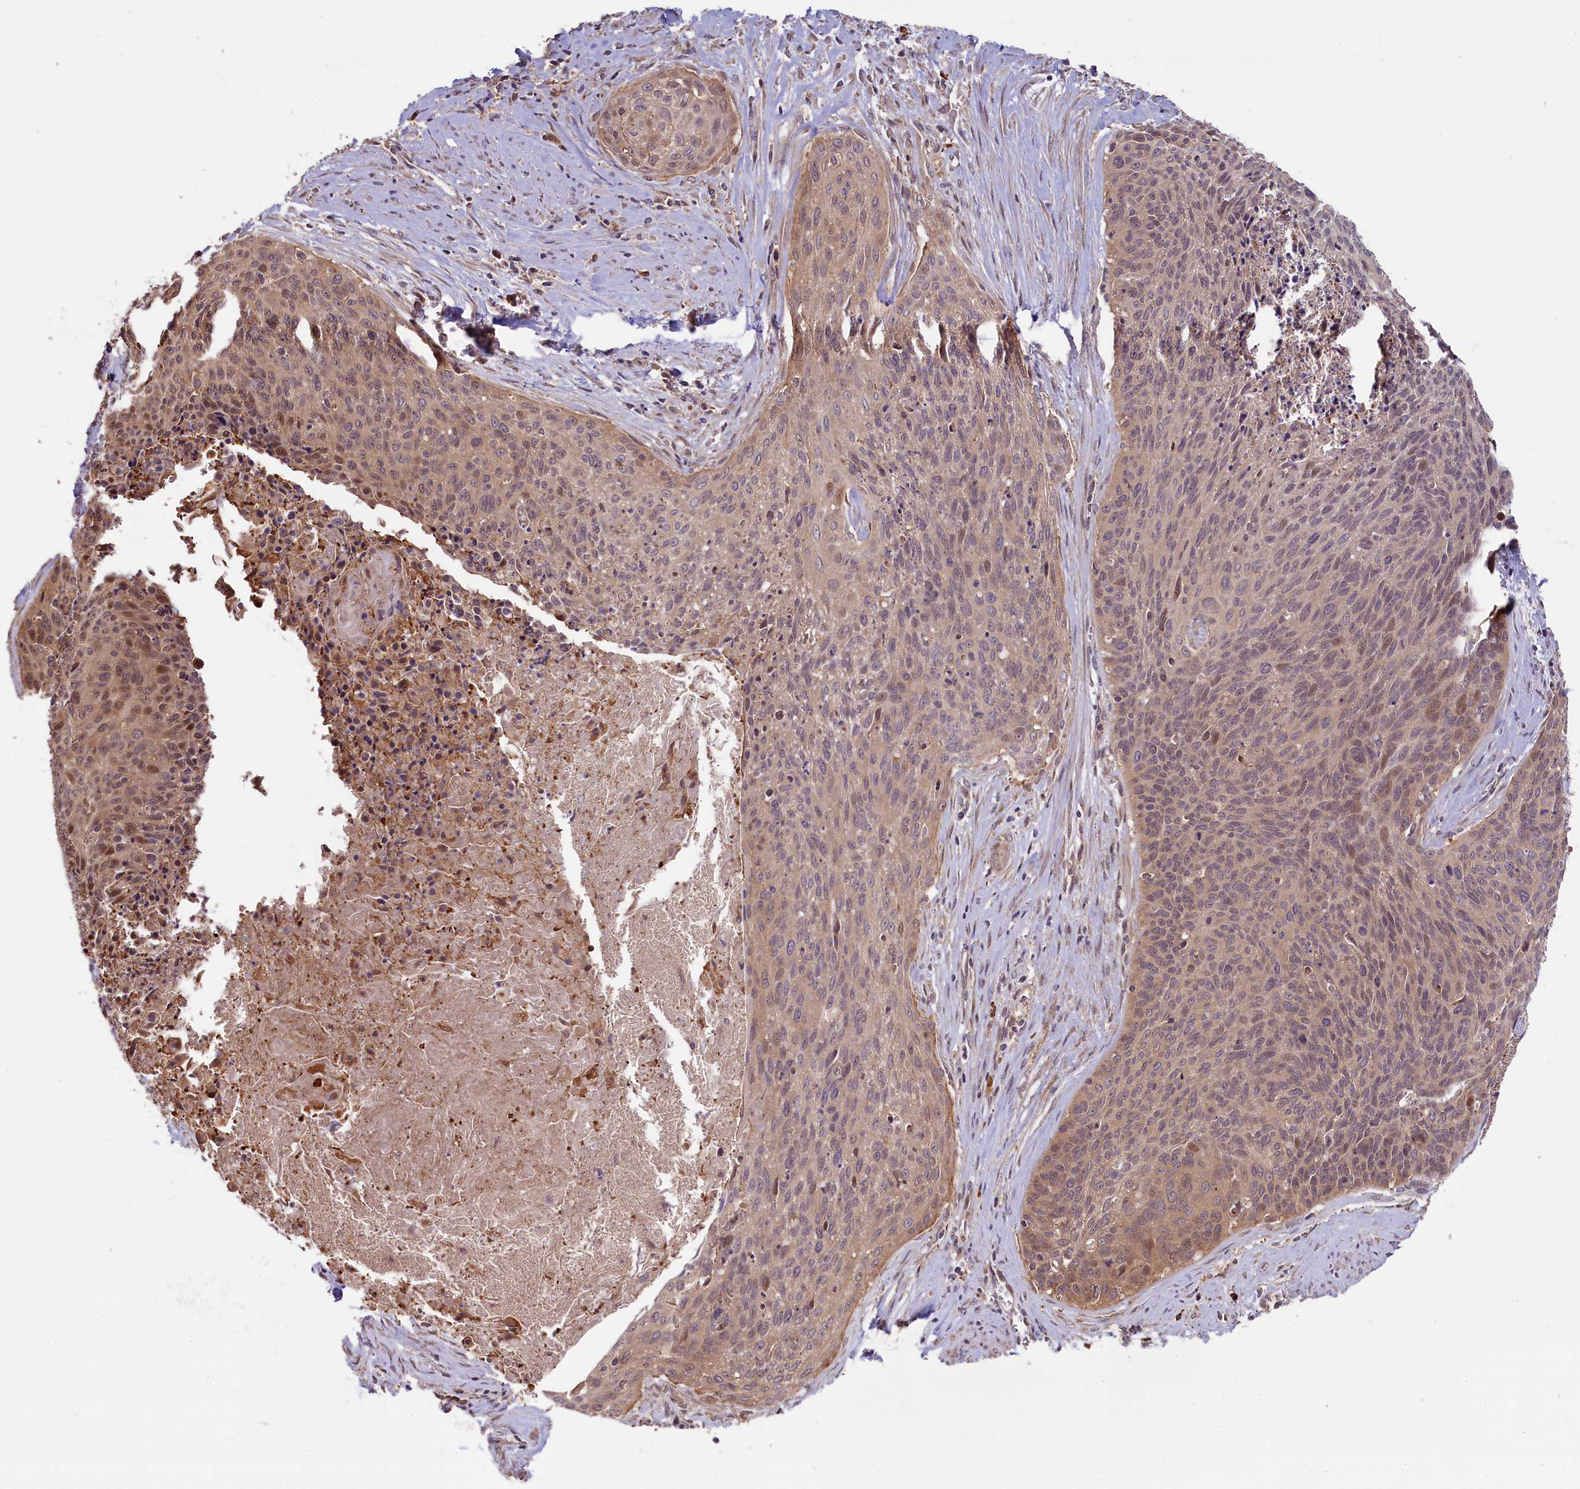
{"staining": {"intensity": "weak", "quantity": "25%-75%", "location": "cytoplasmic/membranous,nuclear"}, "tissue": "cervical cancer", "cell_type": "Tumor cells", "image_type": "cancer", "snomed": [{"axis": "morphology", "description": "Squamous cell carcinoma, NOS"}, {"axis": "topography", "description": "Cervix"}], "caption": "This photomicrograph demonstrates cervical cancer (squamous cell carcinoma) stained with IHC to label a protein in brown. The cytoplasmic/membranous and nuclear of tumor cells show weak positivity for the protein. Nuclei are counter-stained blue.", "gene": "RIC8A", "patient": {"sex": "female", "age": 55}}